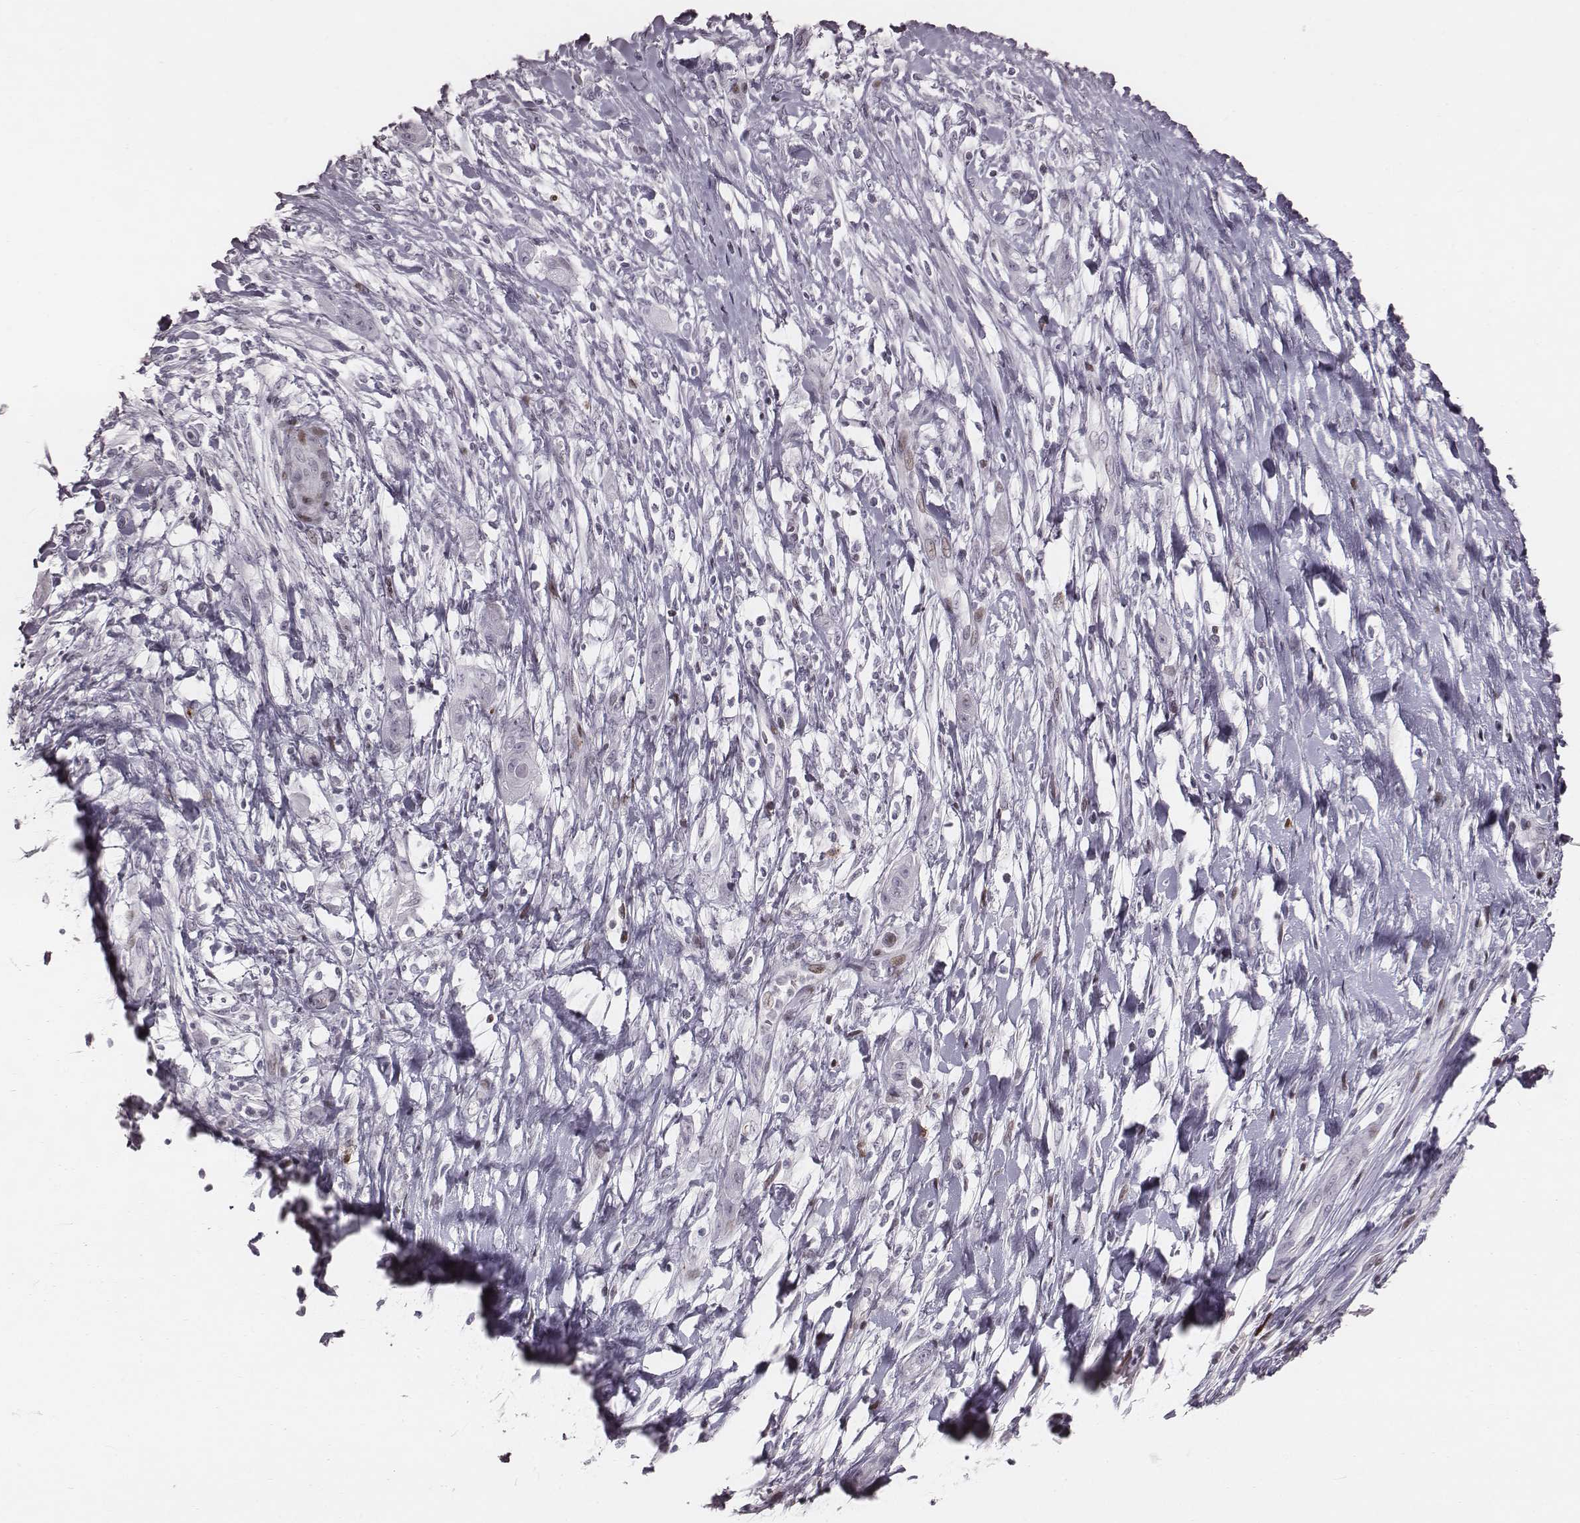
{"staining": {"intensity": "negative", "quantity": "none", "location": "none"}, "tissue": "skin cancer", "cell_type": "Tumor cells", "image_type": "cancer", "snomed": [{"axis": "morphology", "description": "Squamous cell carcinoma, NOS"}, {"axis": "topography", "description": "Skin"}], "caption": "Protein analysis of skin cancer demonstrates no significant positivity in tumor cells. (IHC, brightfield microscopy, high magnification).", "gene": "NDC1", "patient": {"sex": "male", "age": 62}}